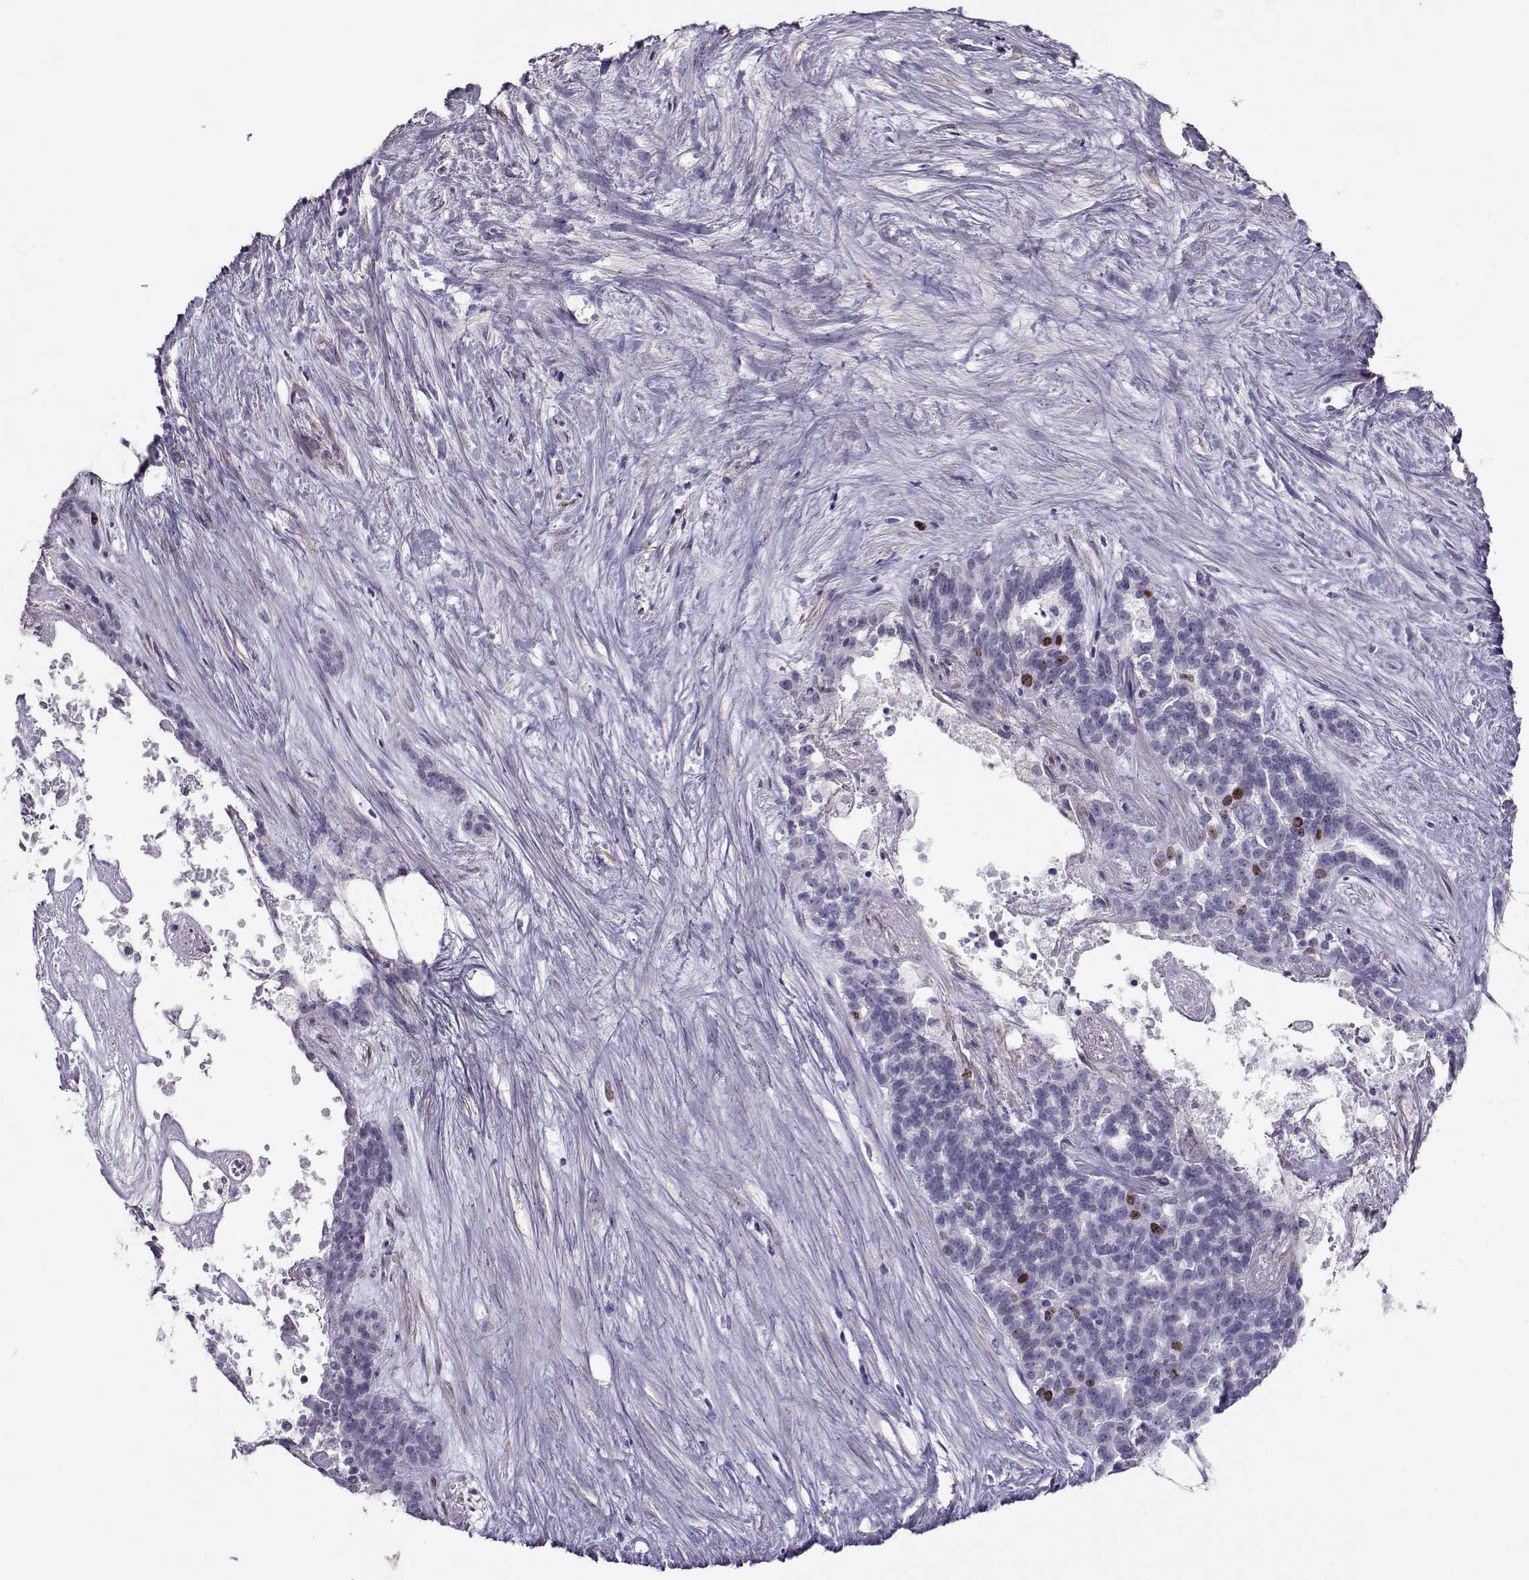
{"staining": {"intensity": "moderate", "quantity": "<25%", "location": "nuclear"}, "tissue": "liver cancer", "cell_type": "Tumor cells", "image_type": "cancer", "snomed": [{"axis": "morphology", "description": "Cholangiocarcinoma"}, {"axis": "topography", "description": "Liver"}], "caption": "Tumor cells demonstrate moderate nuclear expression in approximately <25% of cells in liver cholangiocarcinoma. (Brightfield microscopy of DAB IHC at high magnification).", "gene": "NPW", "patient": {"sex": "female", "age": 47}}